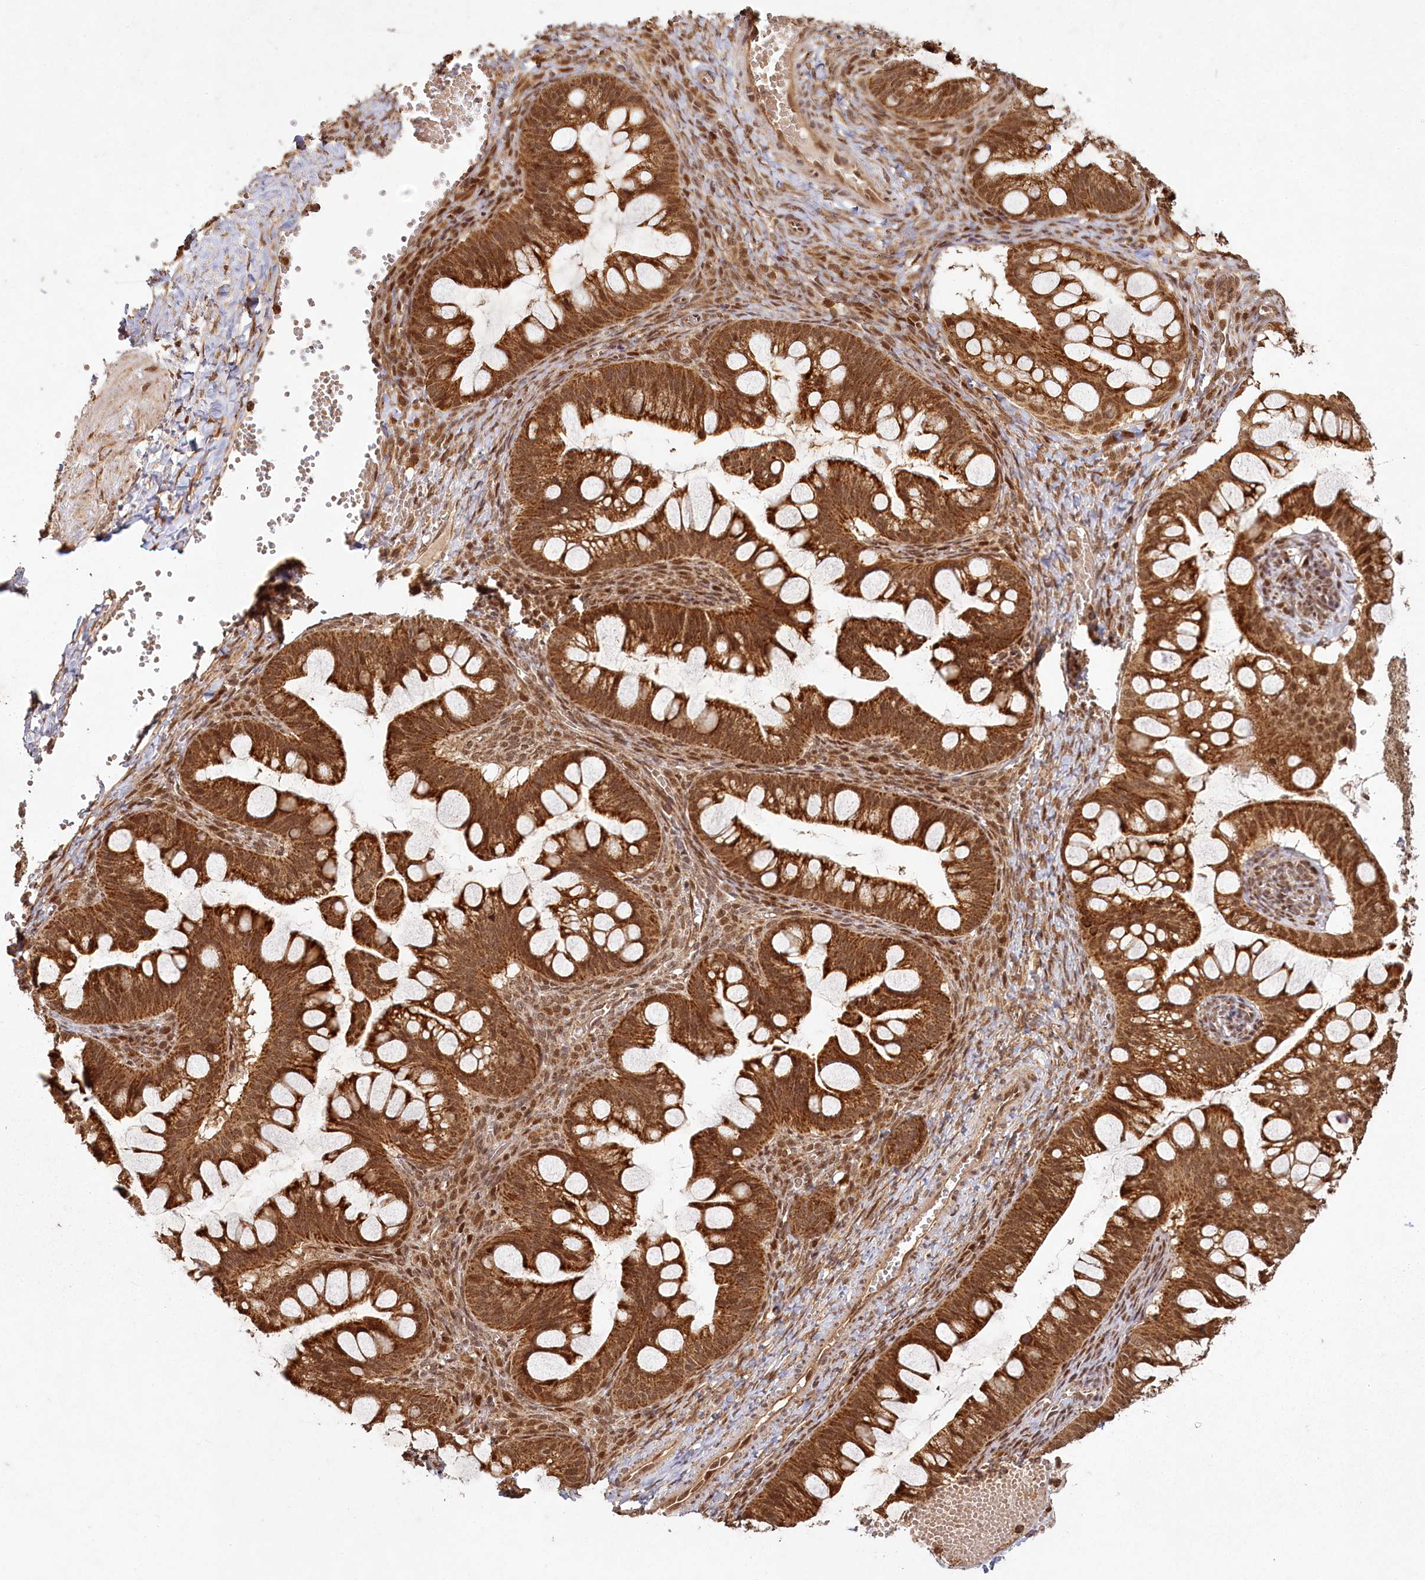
{"staining": {"intensity": "strong", "quantity": ">75%", "location": "cytoplasmic/membranous,nuclear"}, "tissue": "ovarian cancer", "cell_type": "Tumor cells", "image_type": "cancer", "snomed": [{"axis": "morphology", "description": "Cystadenocarcinoma, mucinous, NOS"}, {"axis": "topography", "description": "Ovary"}], "caption": "Protein analysis of ovarian cancer tissue displays strong cytoplasmic/membranous and nuclear positivity in approximately >75% of tumor cells.", "gene": "MICU1", "patient": {"sex": "female", "age": 73}}